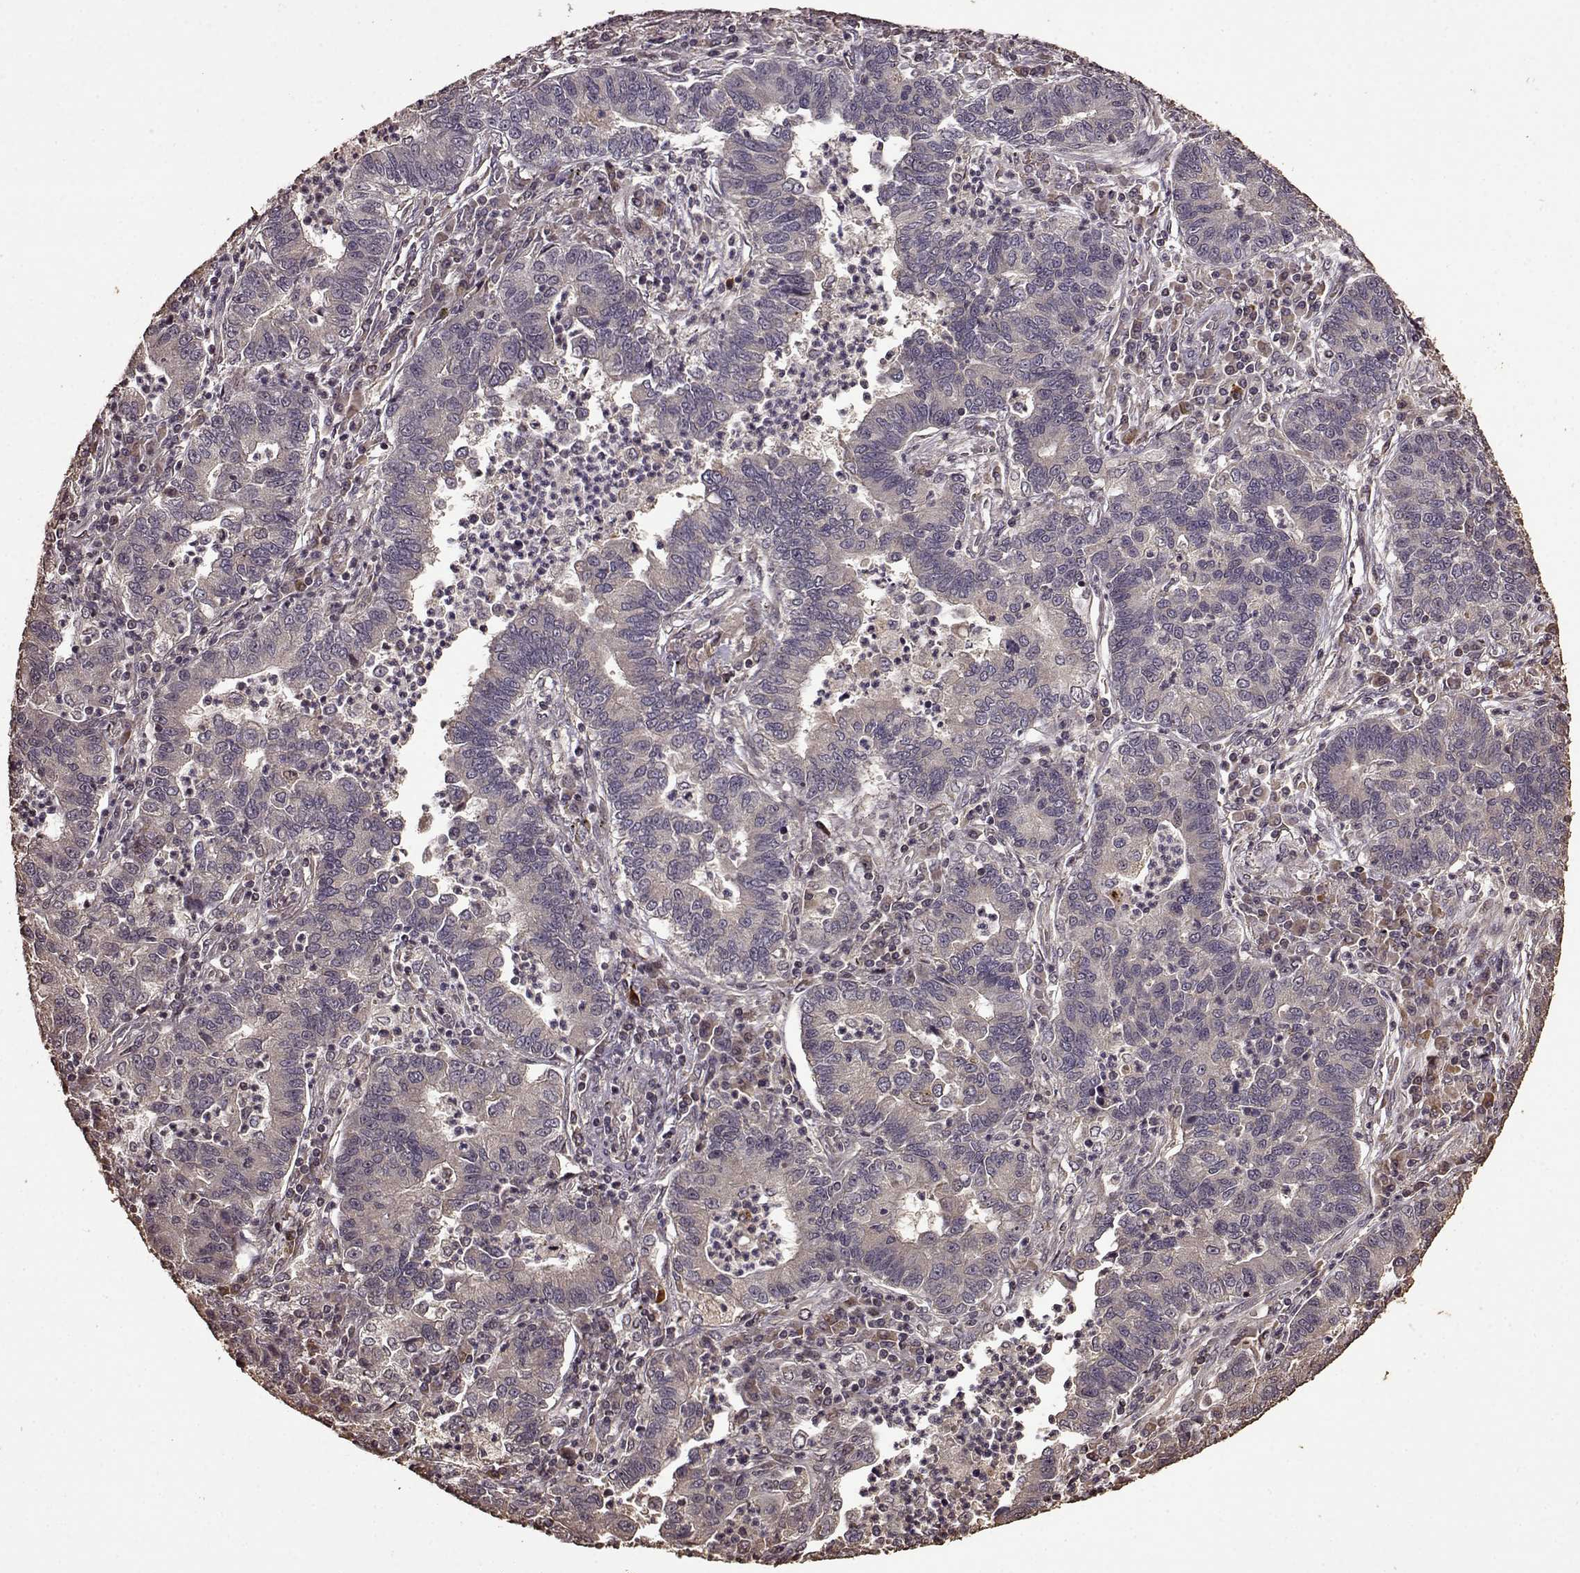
{"staining": {"intensity": "negative", "quantity": "none", "location": "none"}, "tissue": "lung cancer", "cell_type": "Tumor cells", "image_type": "cancer", "snomed": [{"axis": "morphology", "description": "Adenocarcinoma, NOS"}, {"axis": "topography", "description": "Lung"}], "caption": "A high-resolution histopathology image shows immunohistochemistry (IHC) staining of lung cancer, which reveals no significant positivity in tumor cells. (Immunohistochemistry, brightfield microscopy, high magnification).", "gene": "FBXW11", "patient": {"sex": "female", "age": 57}}